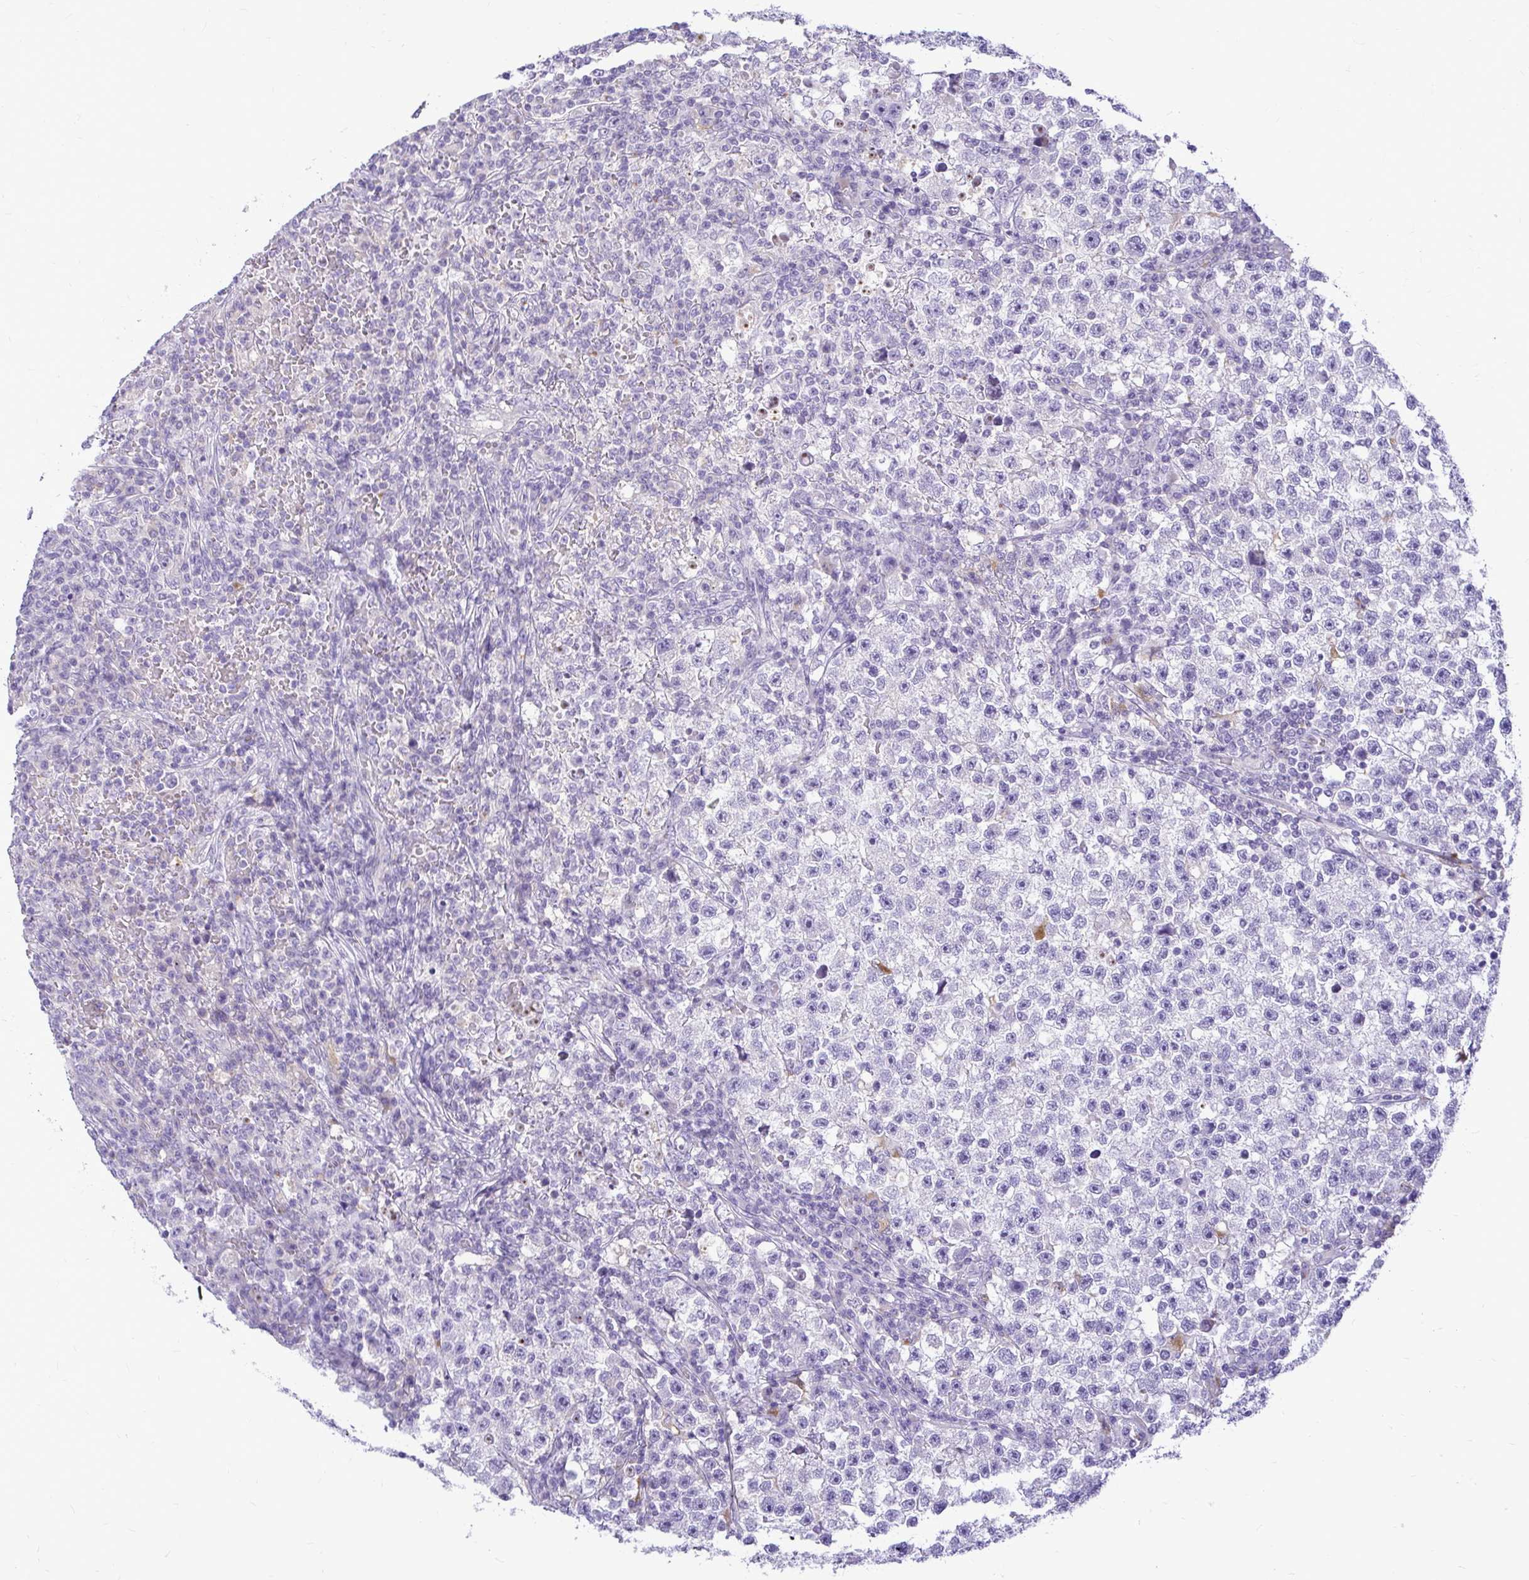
{"staining": {"intensity": "negative", "quantity": "none", "location": "none"}, "tissue": "testis cancer", "cell_type": "Tumor cells", "image_type": "cancer", "snomed": [{"axis": "morphology", "description": "Seminoma, NOS"}, {"axis": "topography", "description": "Testis"}], "caption": "A high-resolution micrograph shows immunohistochemistry staining of testis cancer, which exhibits no significant staining in tumor cells. (DAB immunohistochemistry (IHC) visualized using brightfield microscopy, high magnification).", "gene": "PKN3", "patient": {"sex": "male", "age": 22}}